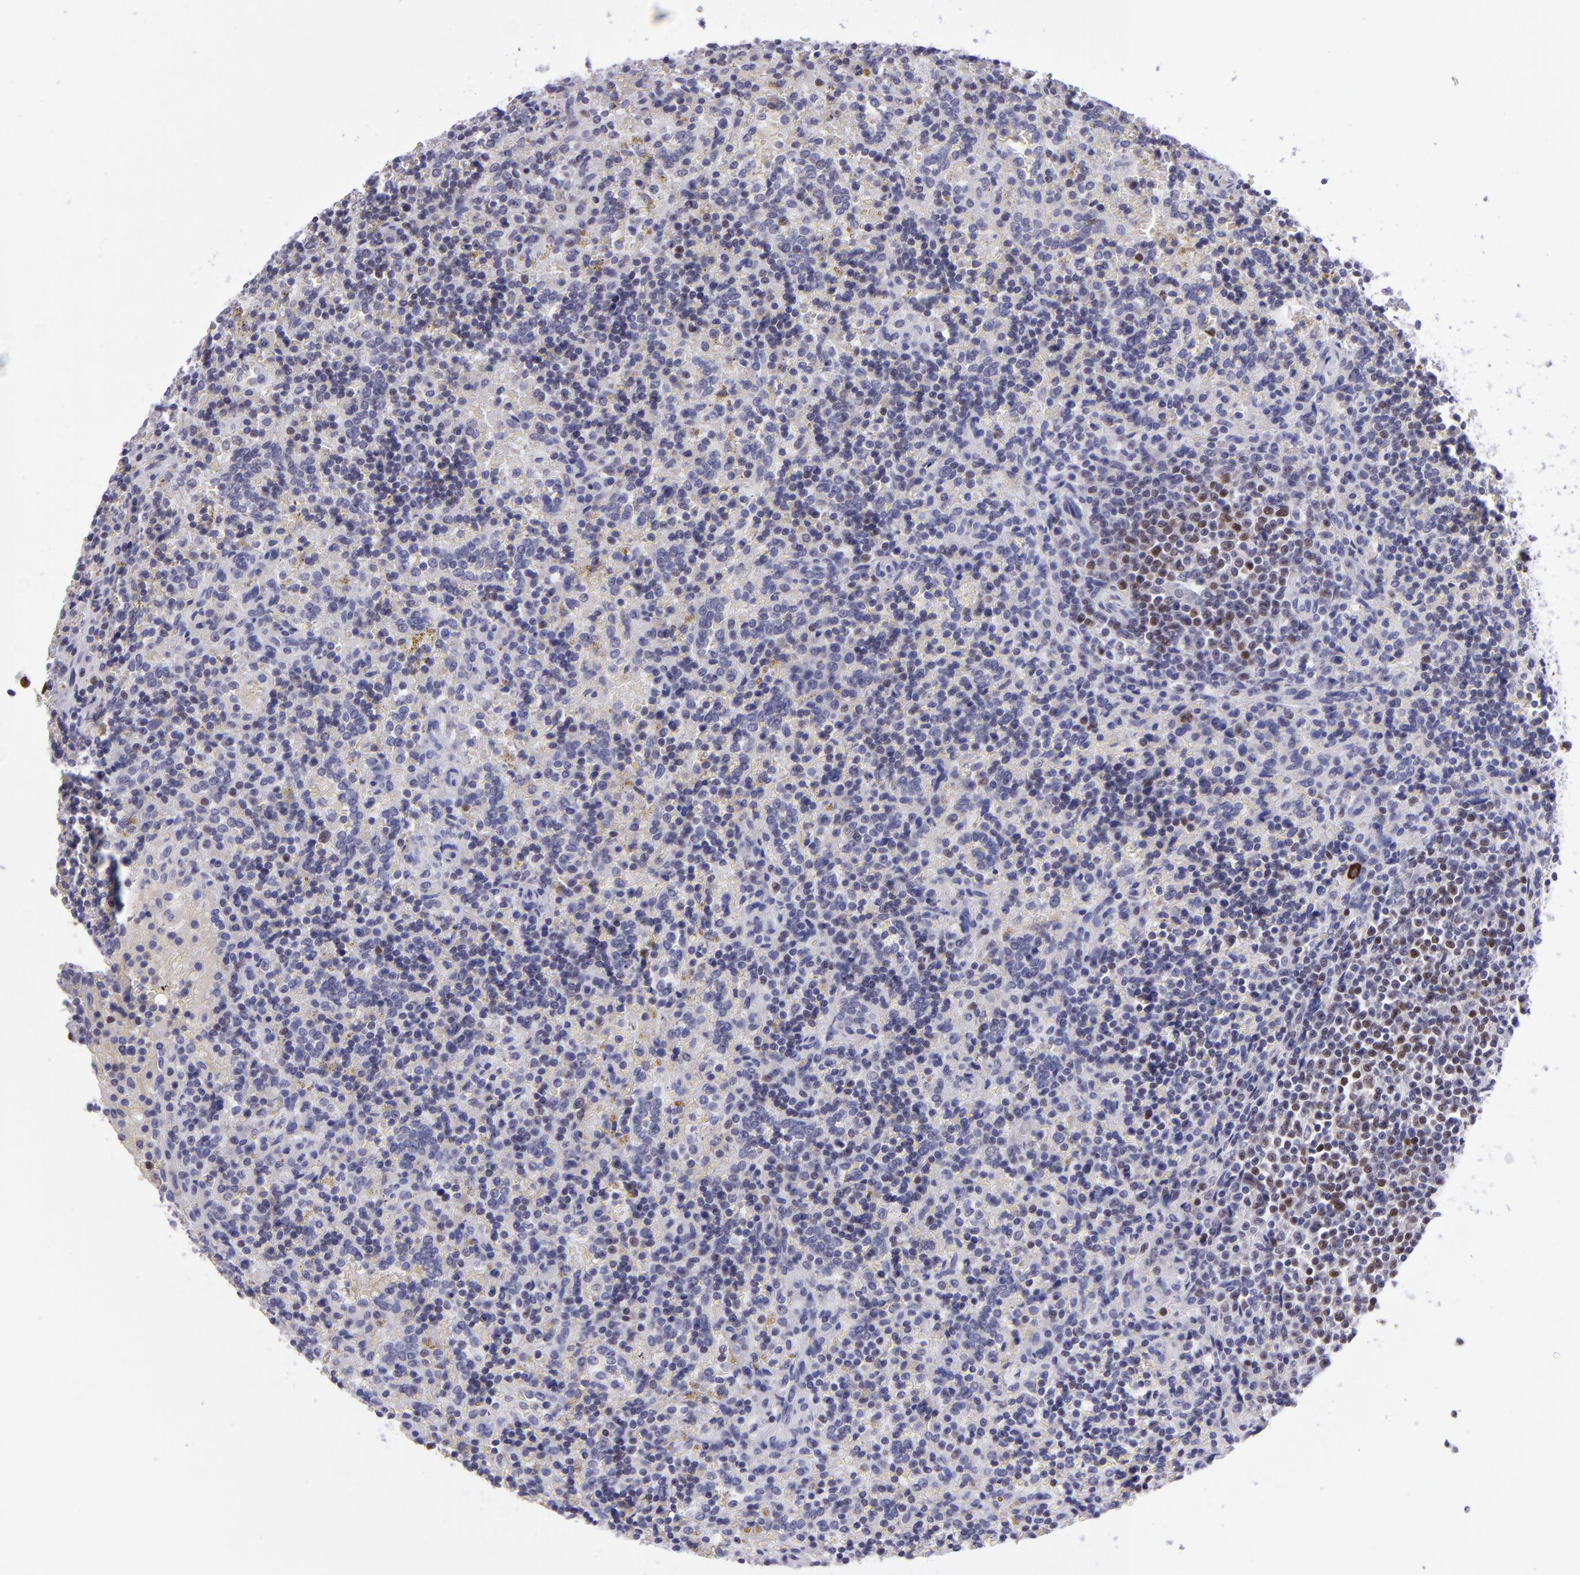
{"staining": {"intensity": "moderate", "quantity": "<25%", "location": "nuclear"}, "tissue": "lymphoma", "cell_type": "Tumor cells", "image_type": "cancer", "snomed": [{"axis": "morphology", "description": "Malignant lymphoma, non-Hodgkin's type, Low grade"}, {"axis": "topography", "description": "Spleen"}], "caption": "Immunohistochemistry (IHC) staining of lymphoma, which exhibits low levels of moderate nuclear positivity in approximately <25% of tumor cells indicating moderate nuclear protein positivity. The staining was performed using DAB (3,3'-diaminobenzidine) (brown) for protein detection and nuclei were counterstained in hematoxylin (blue).", "gene": "POU2F2", "patient": {"sex": "male", "age": 67}}